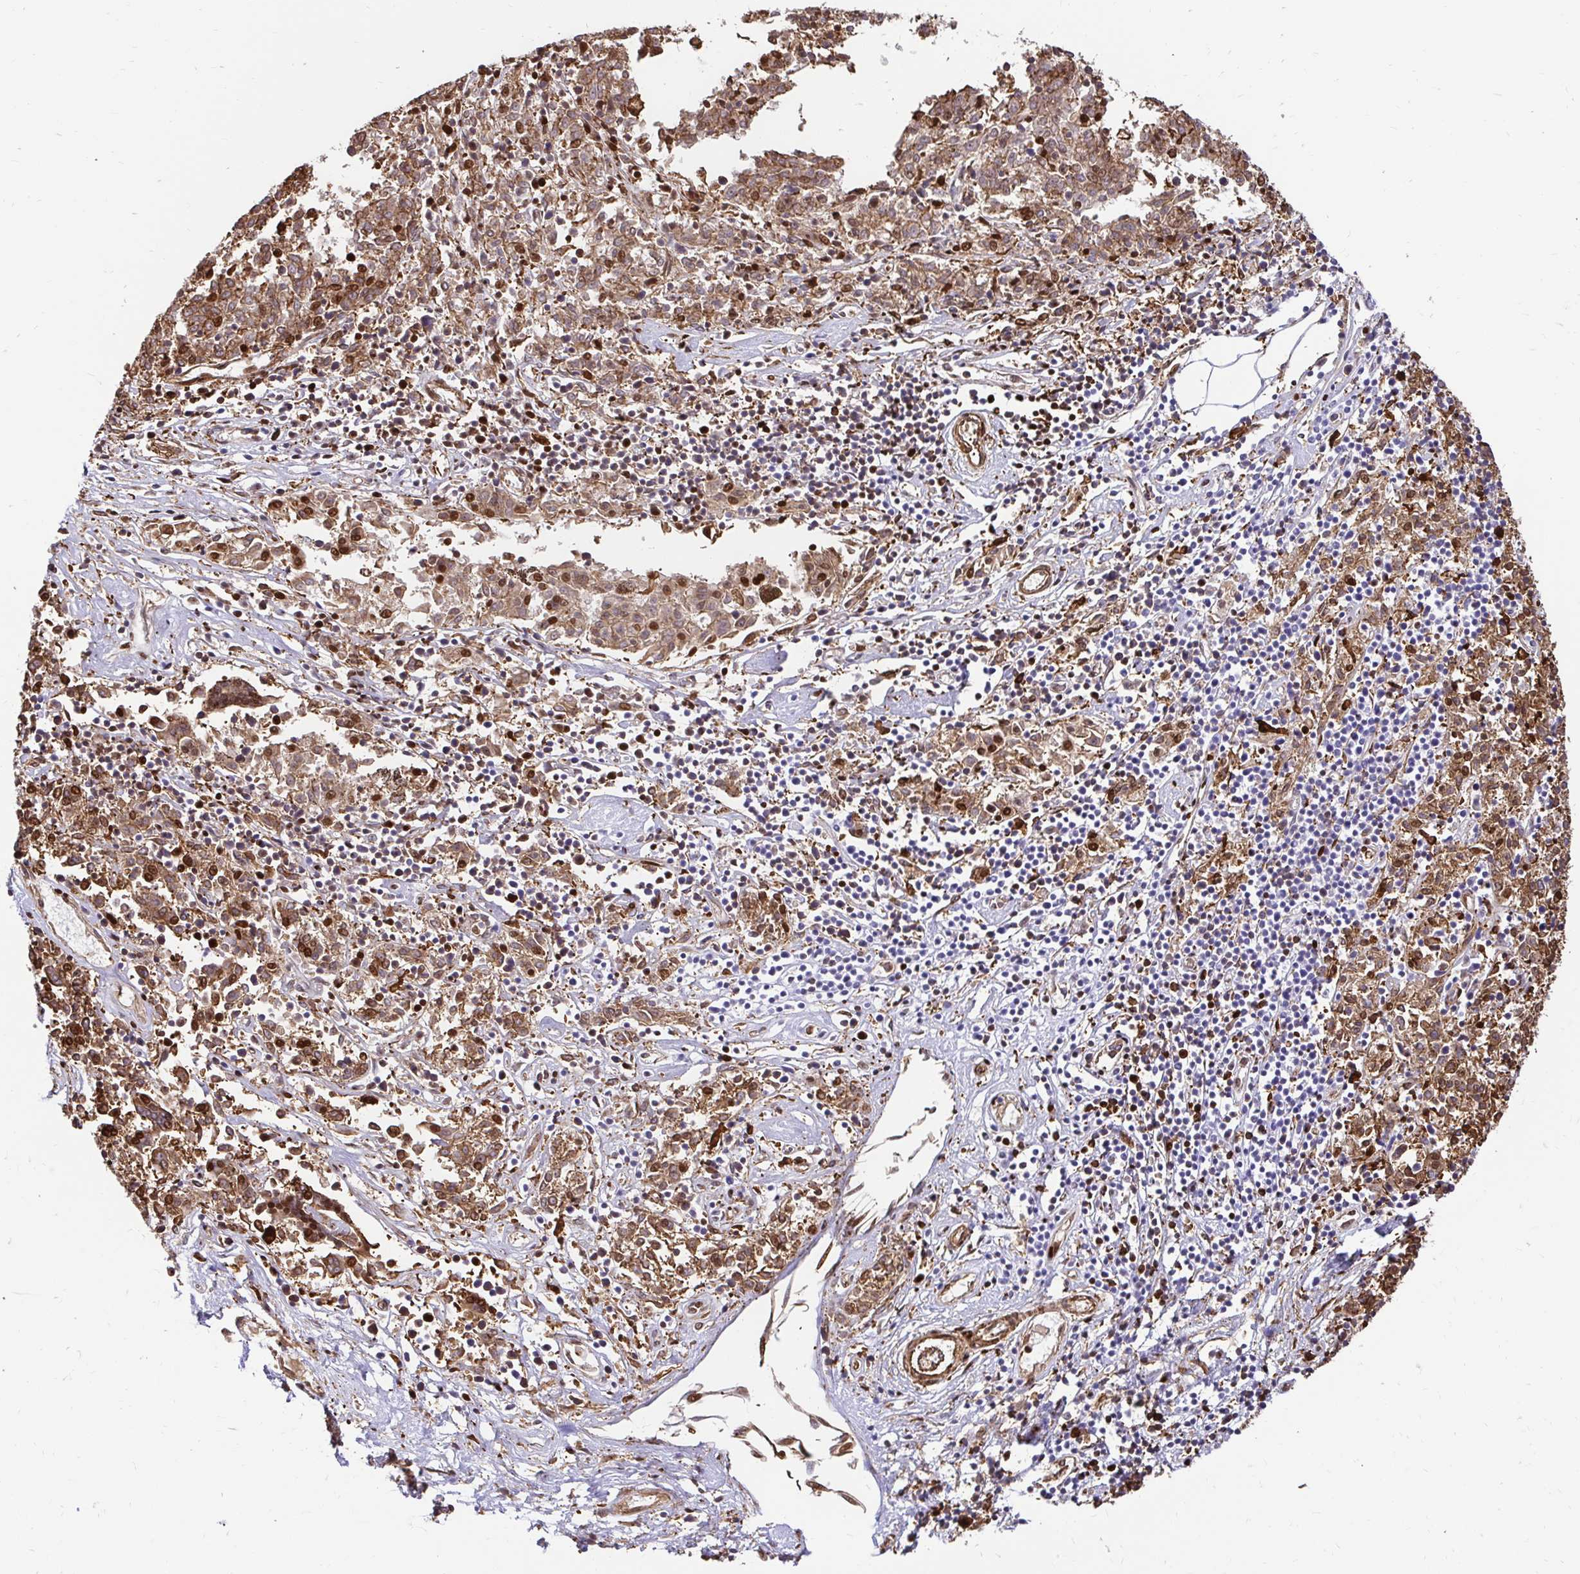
{"staining": {"intensity": "moderate", "quantity": ">75%", "location": "cytoplasmic/membranous,nuclear"}, "tissue": "melanoma", "cell_type": "Tumor cells", "image_type": "cancer", "snomed": [{"axis": "morphology", "description": "Malignant melanoma, NOS"}, {"axis": "topography", "description": "Skin"}], "caption": "A histopathology image showing moderate cytoplasmic/membranous and nuclear positivity in approximately >75% of tumor cells in melanoma, as visualized by brown immunohistochemical staining.", "gene": "GSN", "patient": {"sex": "female", "age": 72}}